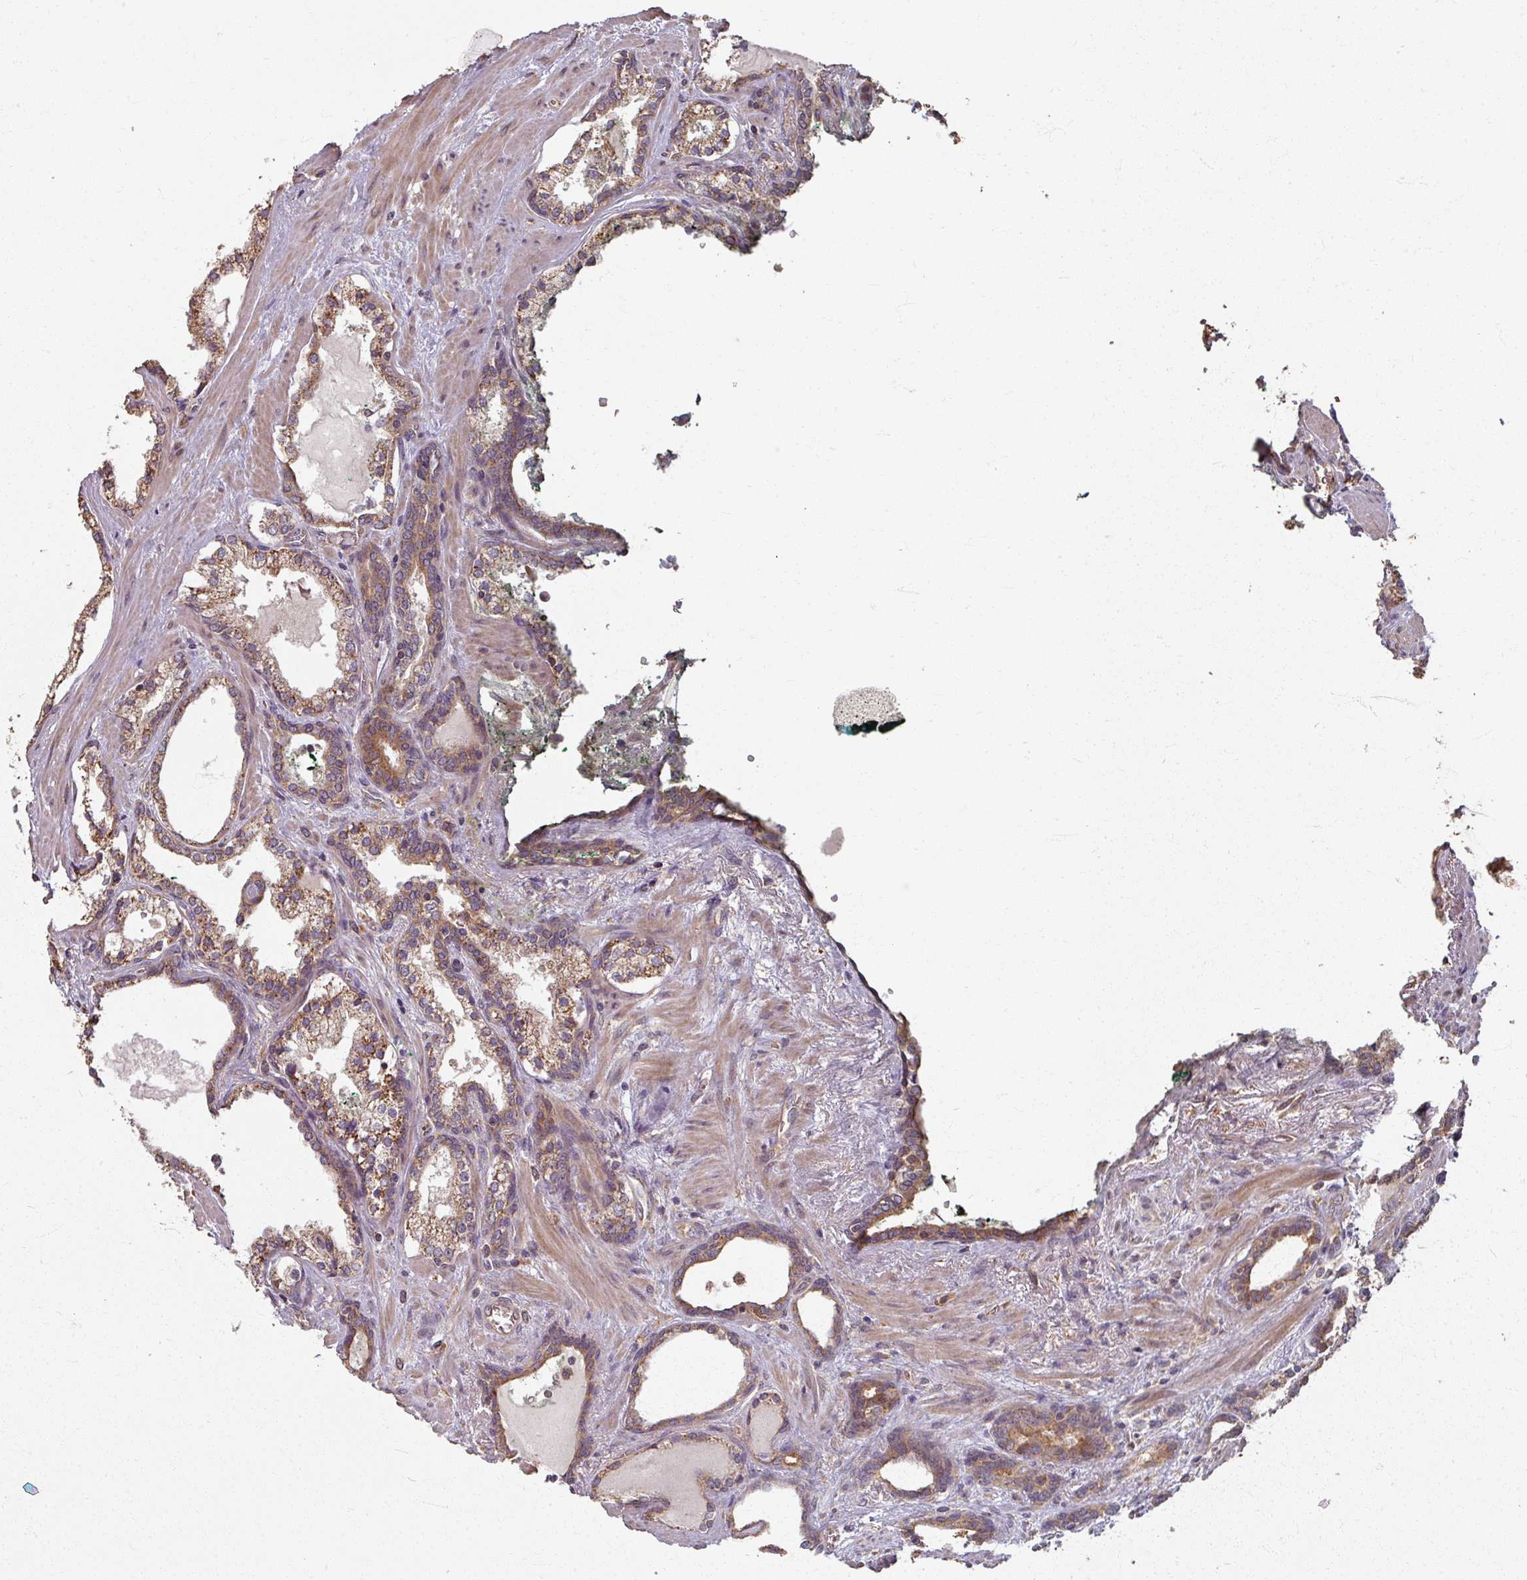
{"staining": {"intensity": "moderate", "quantity": ">75%", "location": "cytoplasmic/membranous"}, "tissue": "prostate cancer", "cell_type": "Tumor cells", "image_type": "cancer", "snomed": [{"axis": "morphology", "description": "Adenocarcinoma, High grade"}, {"axis": "topography", "description": "Prostate"}], "caption": "Moderate cytoplasmic/membranous staining is appreciated in about >75% of tumor cells in prostate cancer.", "gene": "CCDC68", "patient": {"sex": "male", "age": 58}}